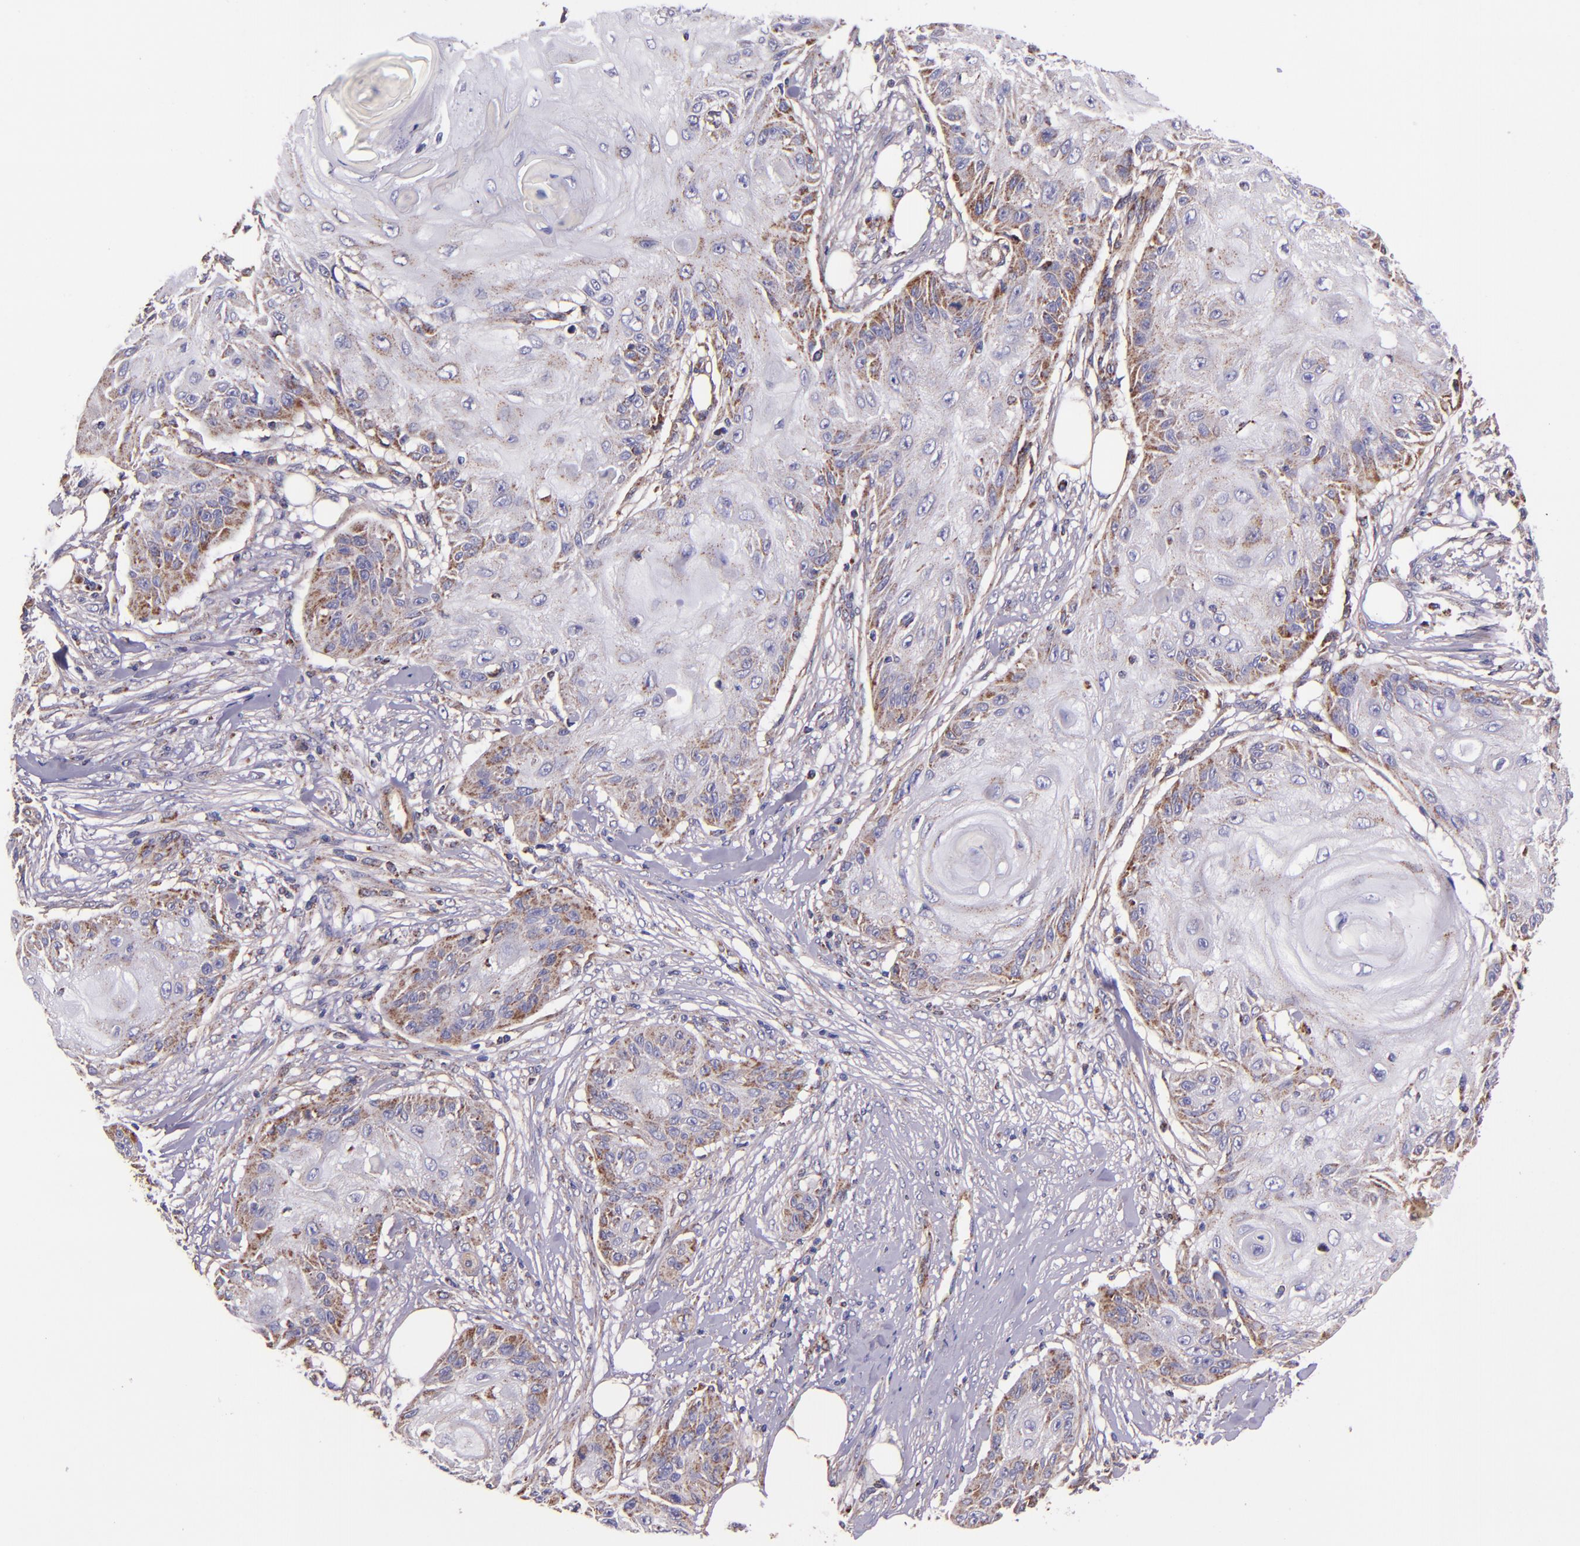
{"staining": {"intensity": "weak", "quantity": "<25%", "location": "cytoplasmic/membranous"}, "tissue": "skin cancer", "cell_type": "Tumor cells", "image_type": "cancer", "snomed": [{"axis": "morphology", "description": "Squamous cell carcinoma, NOS"}, {"axis": "topography", "description": "Skin"}], "caption": "There is no significant expression in tumor cells of skin cancer. (DAB IHC visualized using brightfield microscopy, high magnification).", "gene": "IDH3G", "patient": {"sex": "female", "age": 88}}